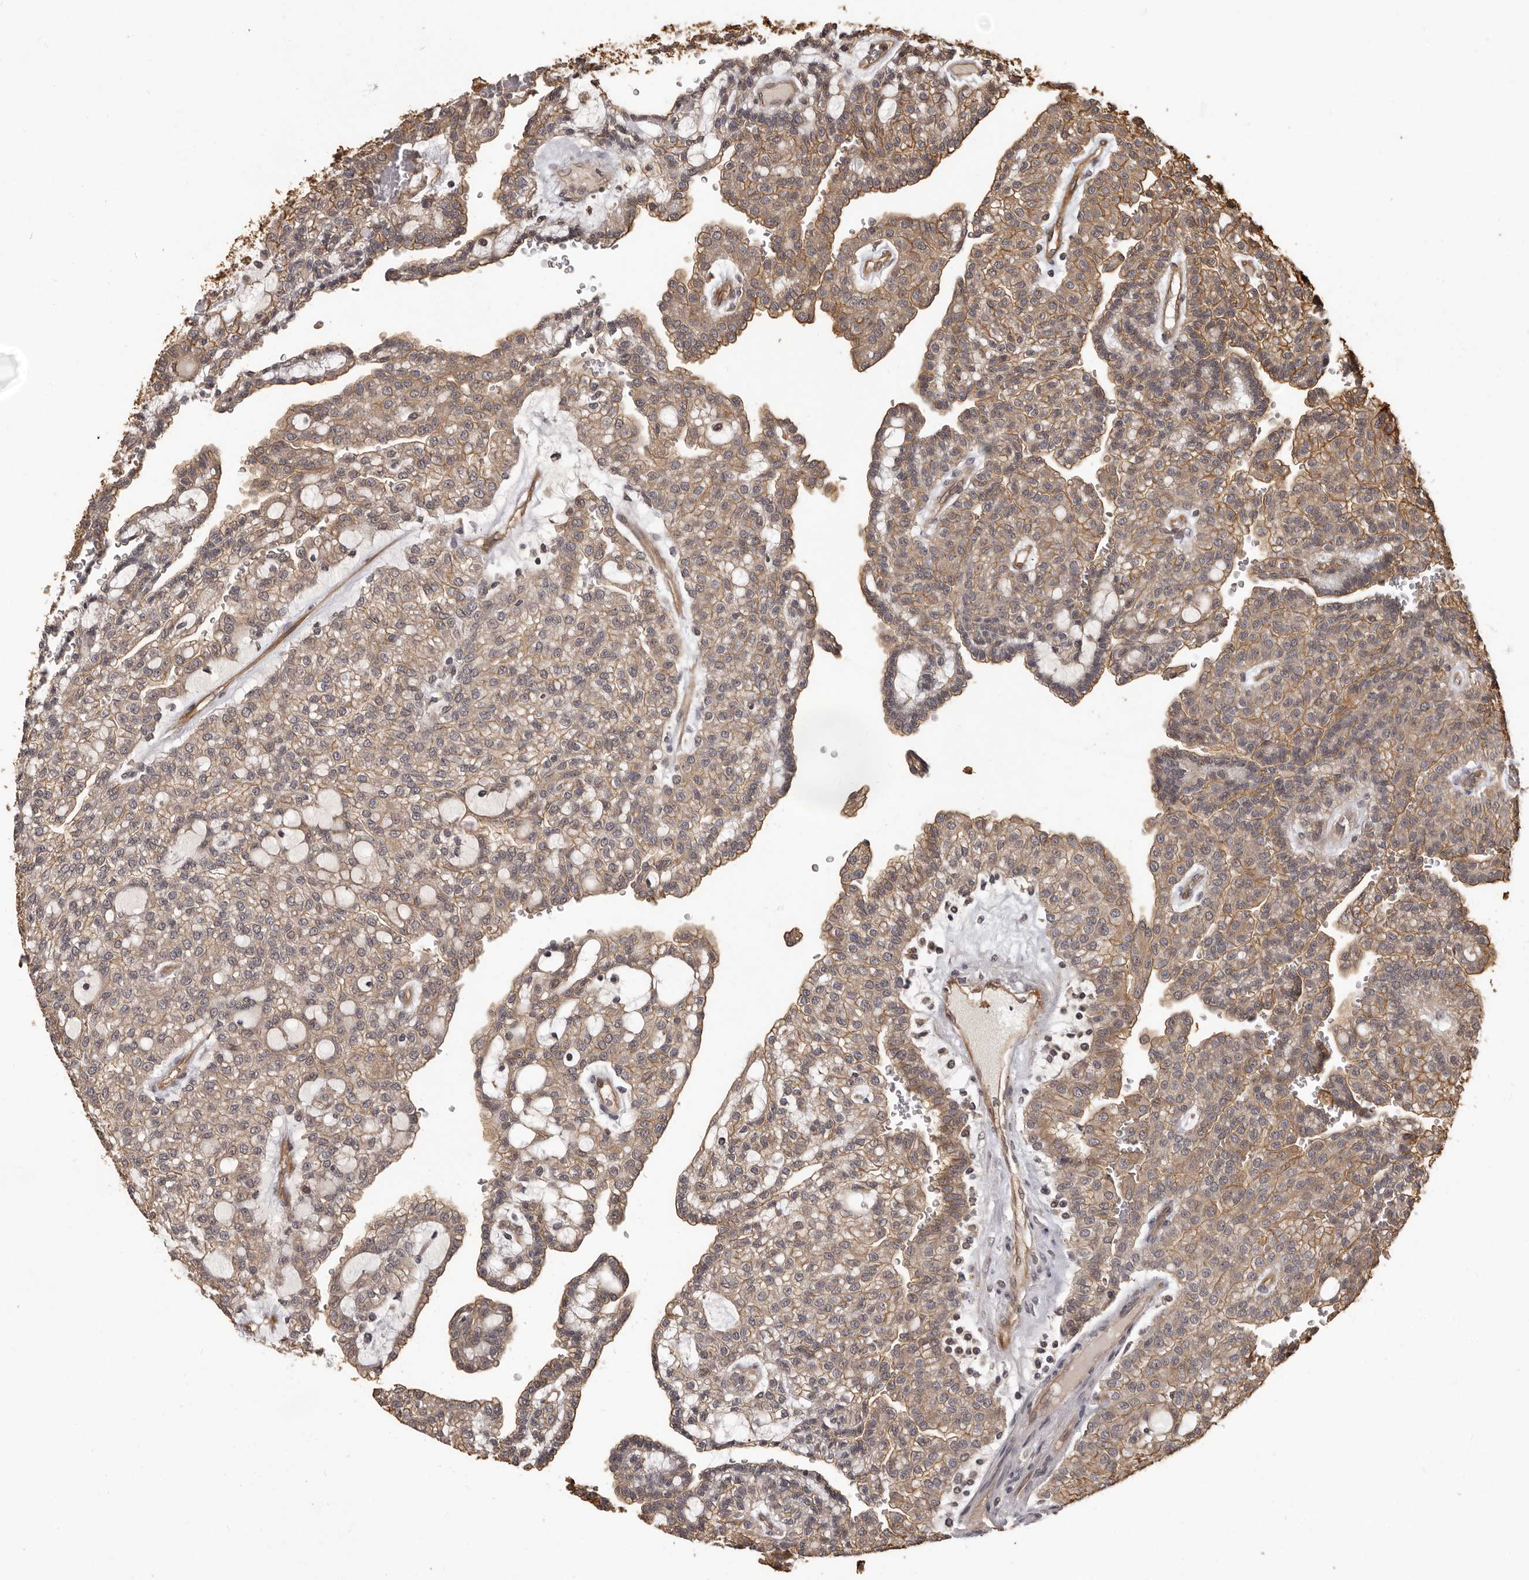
{"staining": {"intensity": "moderate", "quantity": ">75%", "location": "cytoplasmic/membranous"}, "tissue": "renal cancer", "cell_type": "Tumor cells", "image_type": "cancer", "snomed": [{"axis": "morphology", "description": "Adenocarcinoma, NOS"}, {"axis": "topography", "description": "Kidney"}], "caption": "IHC (DAB) staining of renal cancer (adenocarcinoma) exhibits moderate cytoplasmic/membranous protein positivity in about >75% of tumor cells.", "gene": "SLITRK6", "patient": {"sex": "male", "age": 63}}